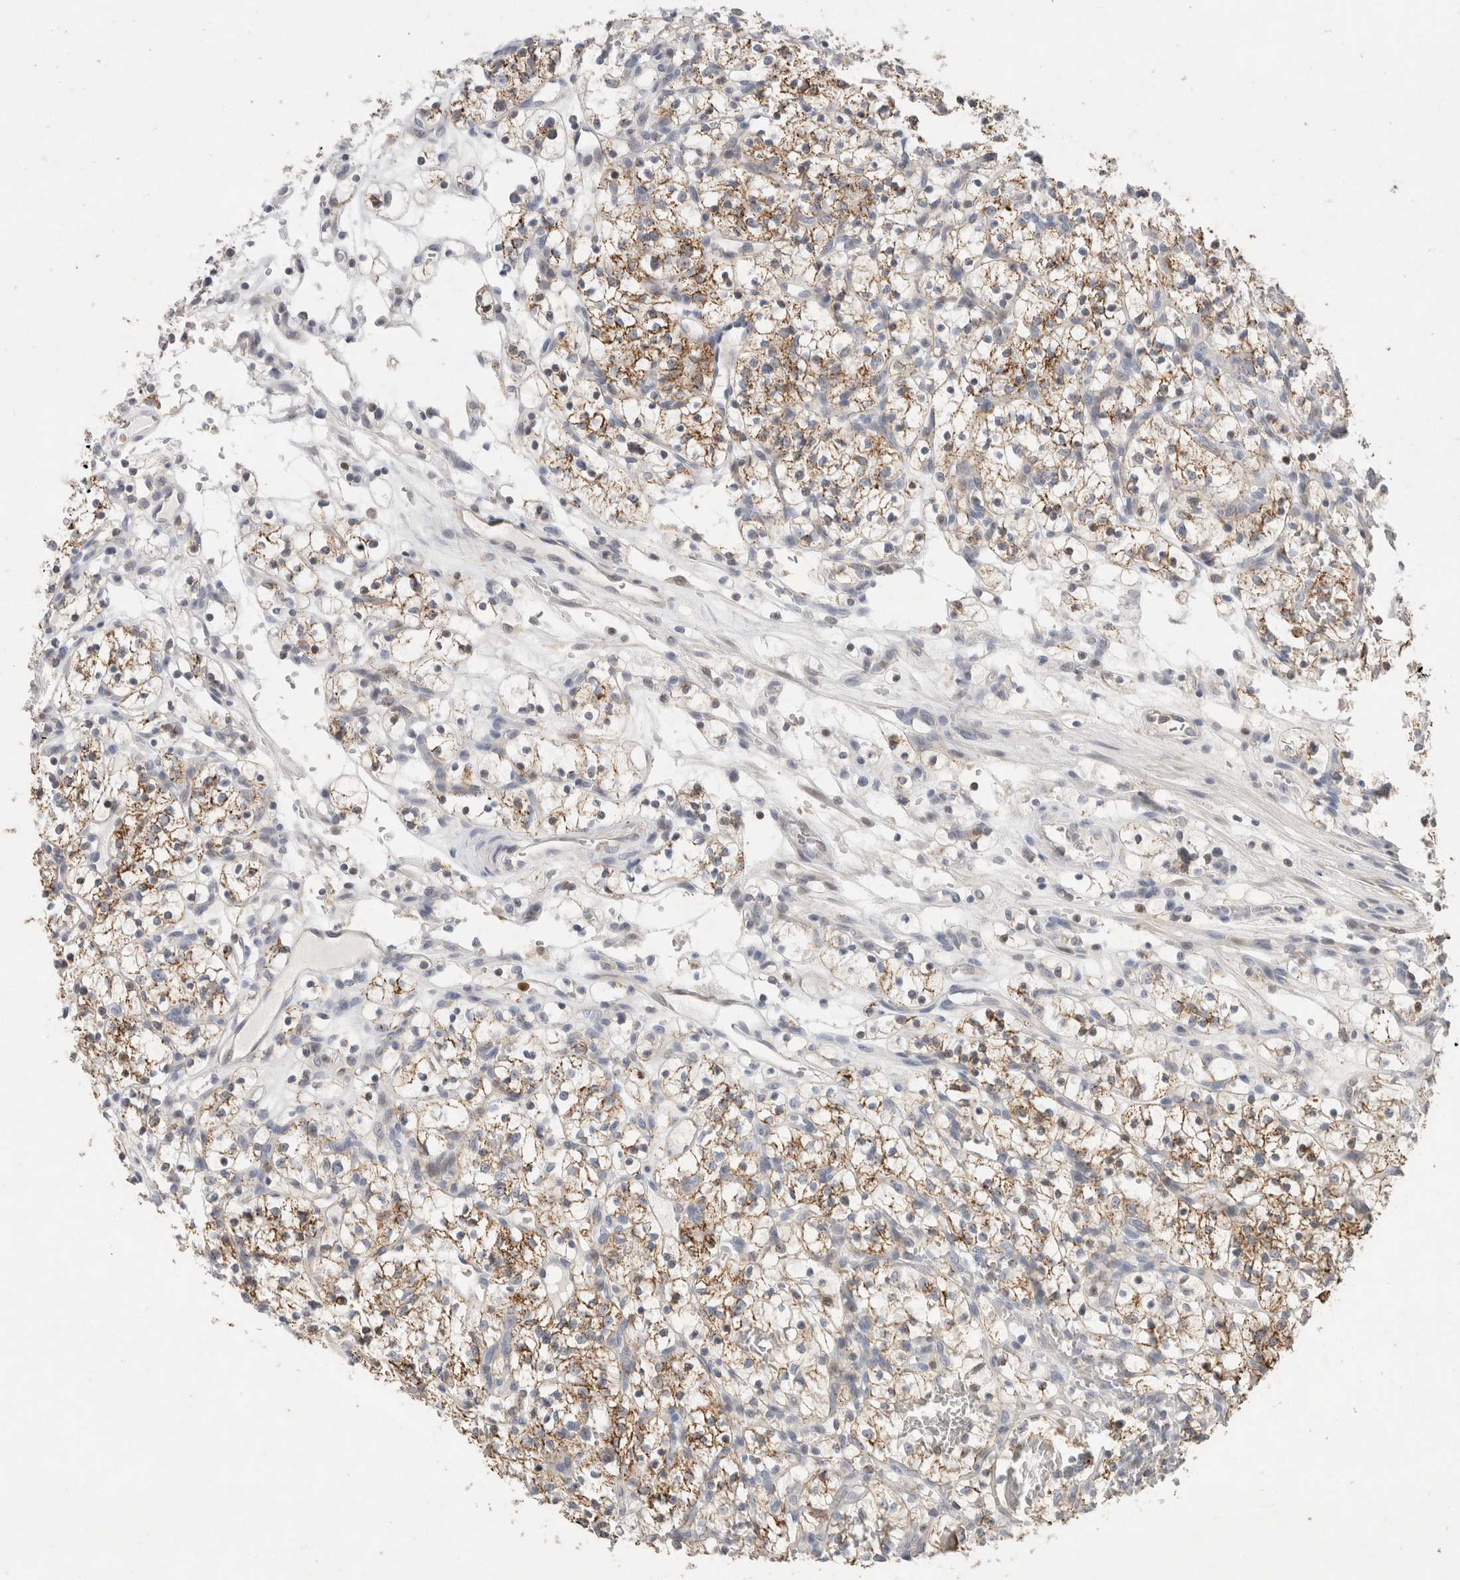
{"staining": {"intensity": "moderate", "quantity": ">75%", "location": "cytoplasmic/membranous"}, "tissue": "renal cancer", "cell_type": "Tumor cells", "image_type": "cancer", "snomed": [{"axis": "morphology", "description": "Adenocarcinoma, NOS"}, {"axis": "topography", "description": "Kidney"}], "caption": "Tumor cells exhibit moderate cytoplasmic/membranous positivity in approximately >75% of cells in adenocarcinoma (renal).", "gene": "AGMAT", "patient": {"sex": "female", "age": 57}}